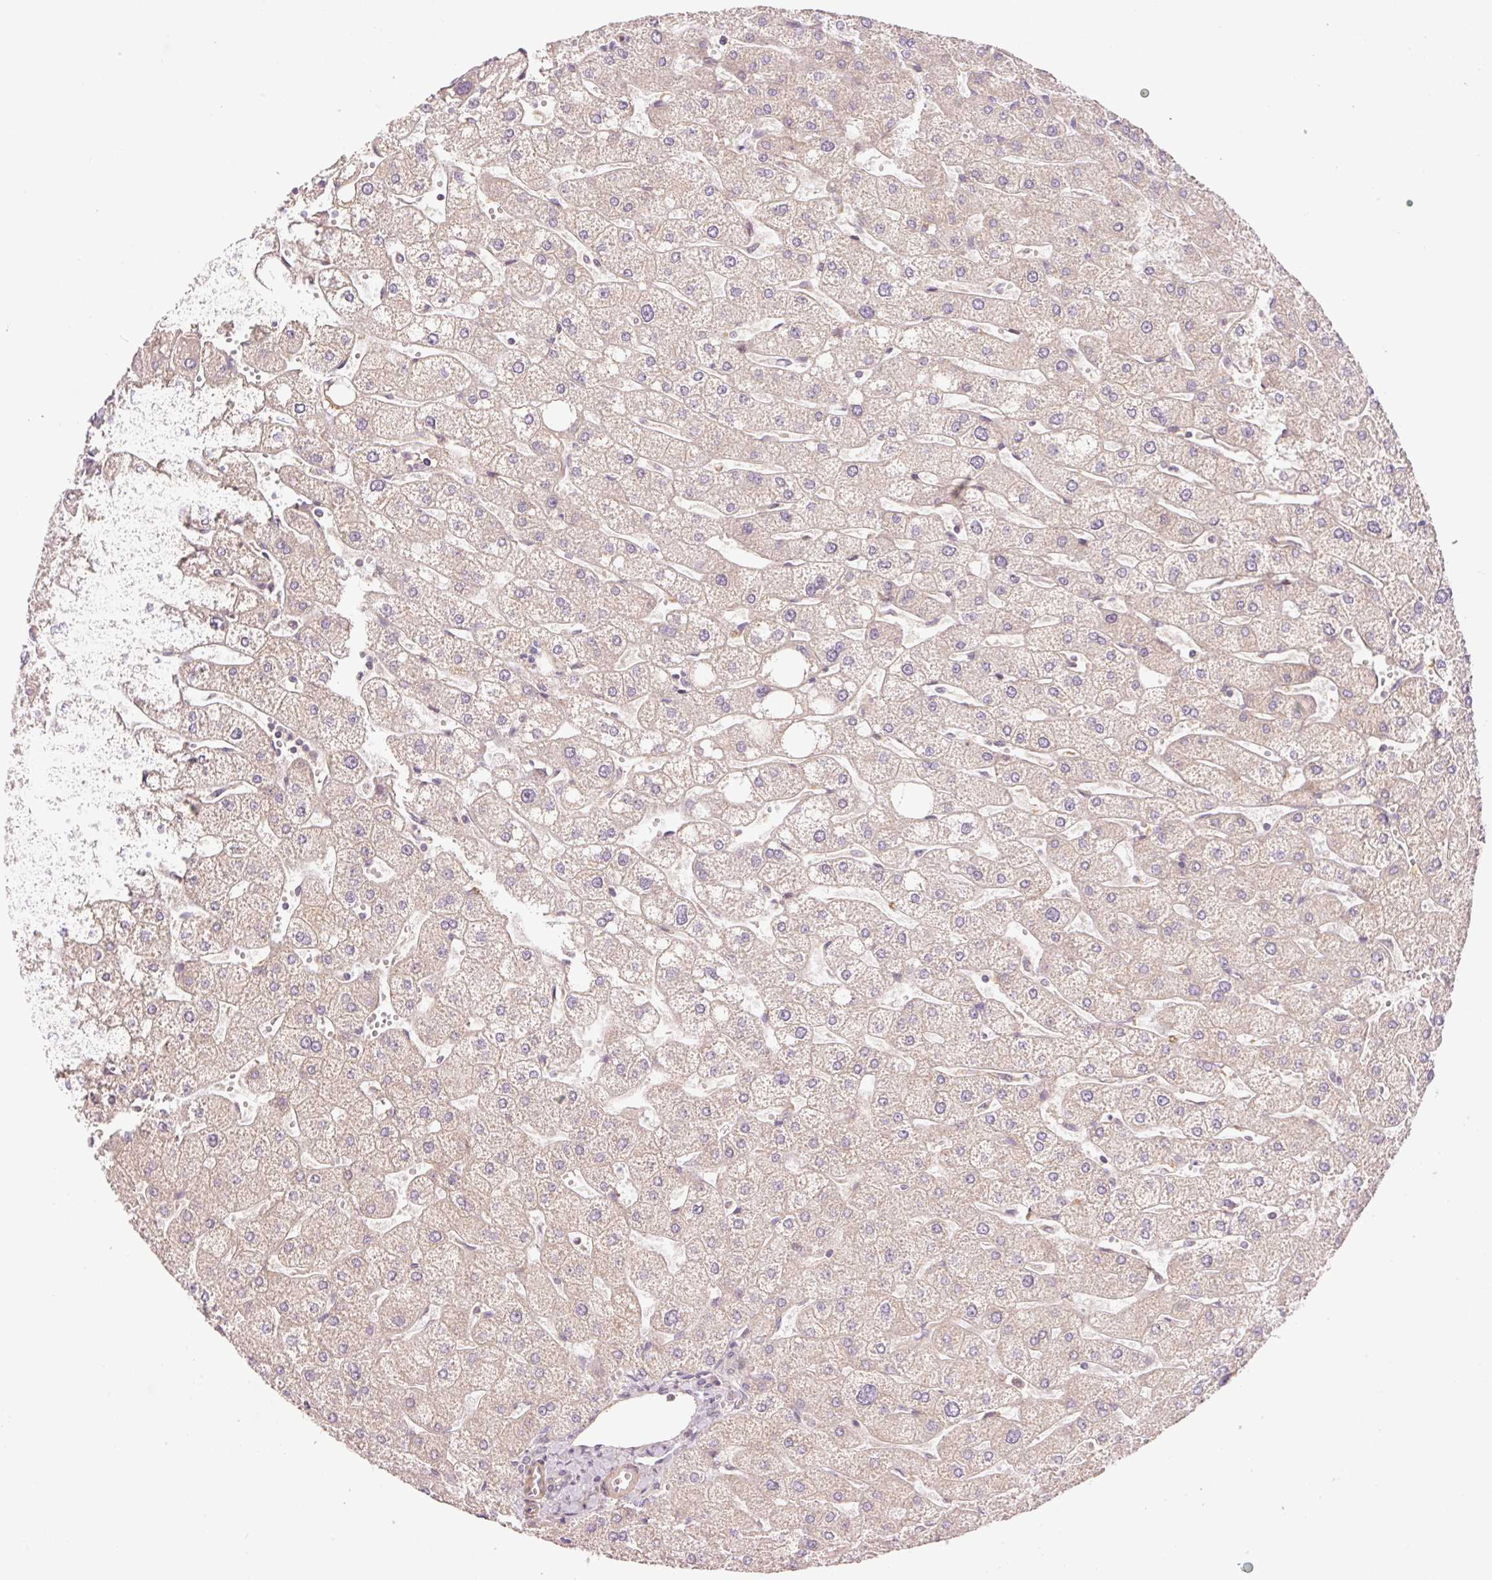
{"staining": {"intensity": "negative", "quantity": "none", "location": "none"}, "tissue": "liver", "cell_type": "Cholangiocytes", "image_type": "normal", "snomed": [{"axis": "morphology", "description": "Normal tissue, NOS"}, {"axis": "topography", "description": "Liver"}], "caption": "Immunohistochemistry micrograph of unremarkable human liver stained for a protein (brown), which reveals no staining in cholangiocytes. Nuclei are stained in blue.", "gene": "SLC29A3", "patient": {"sex": "male", "age": 67}}